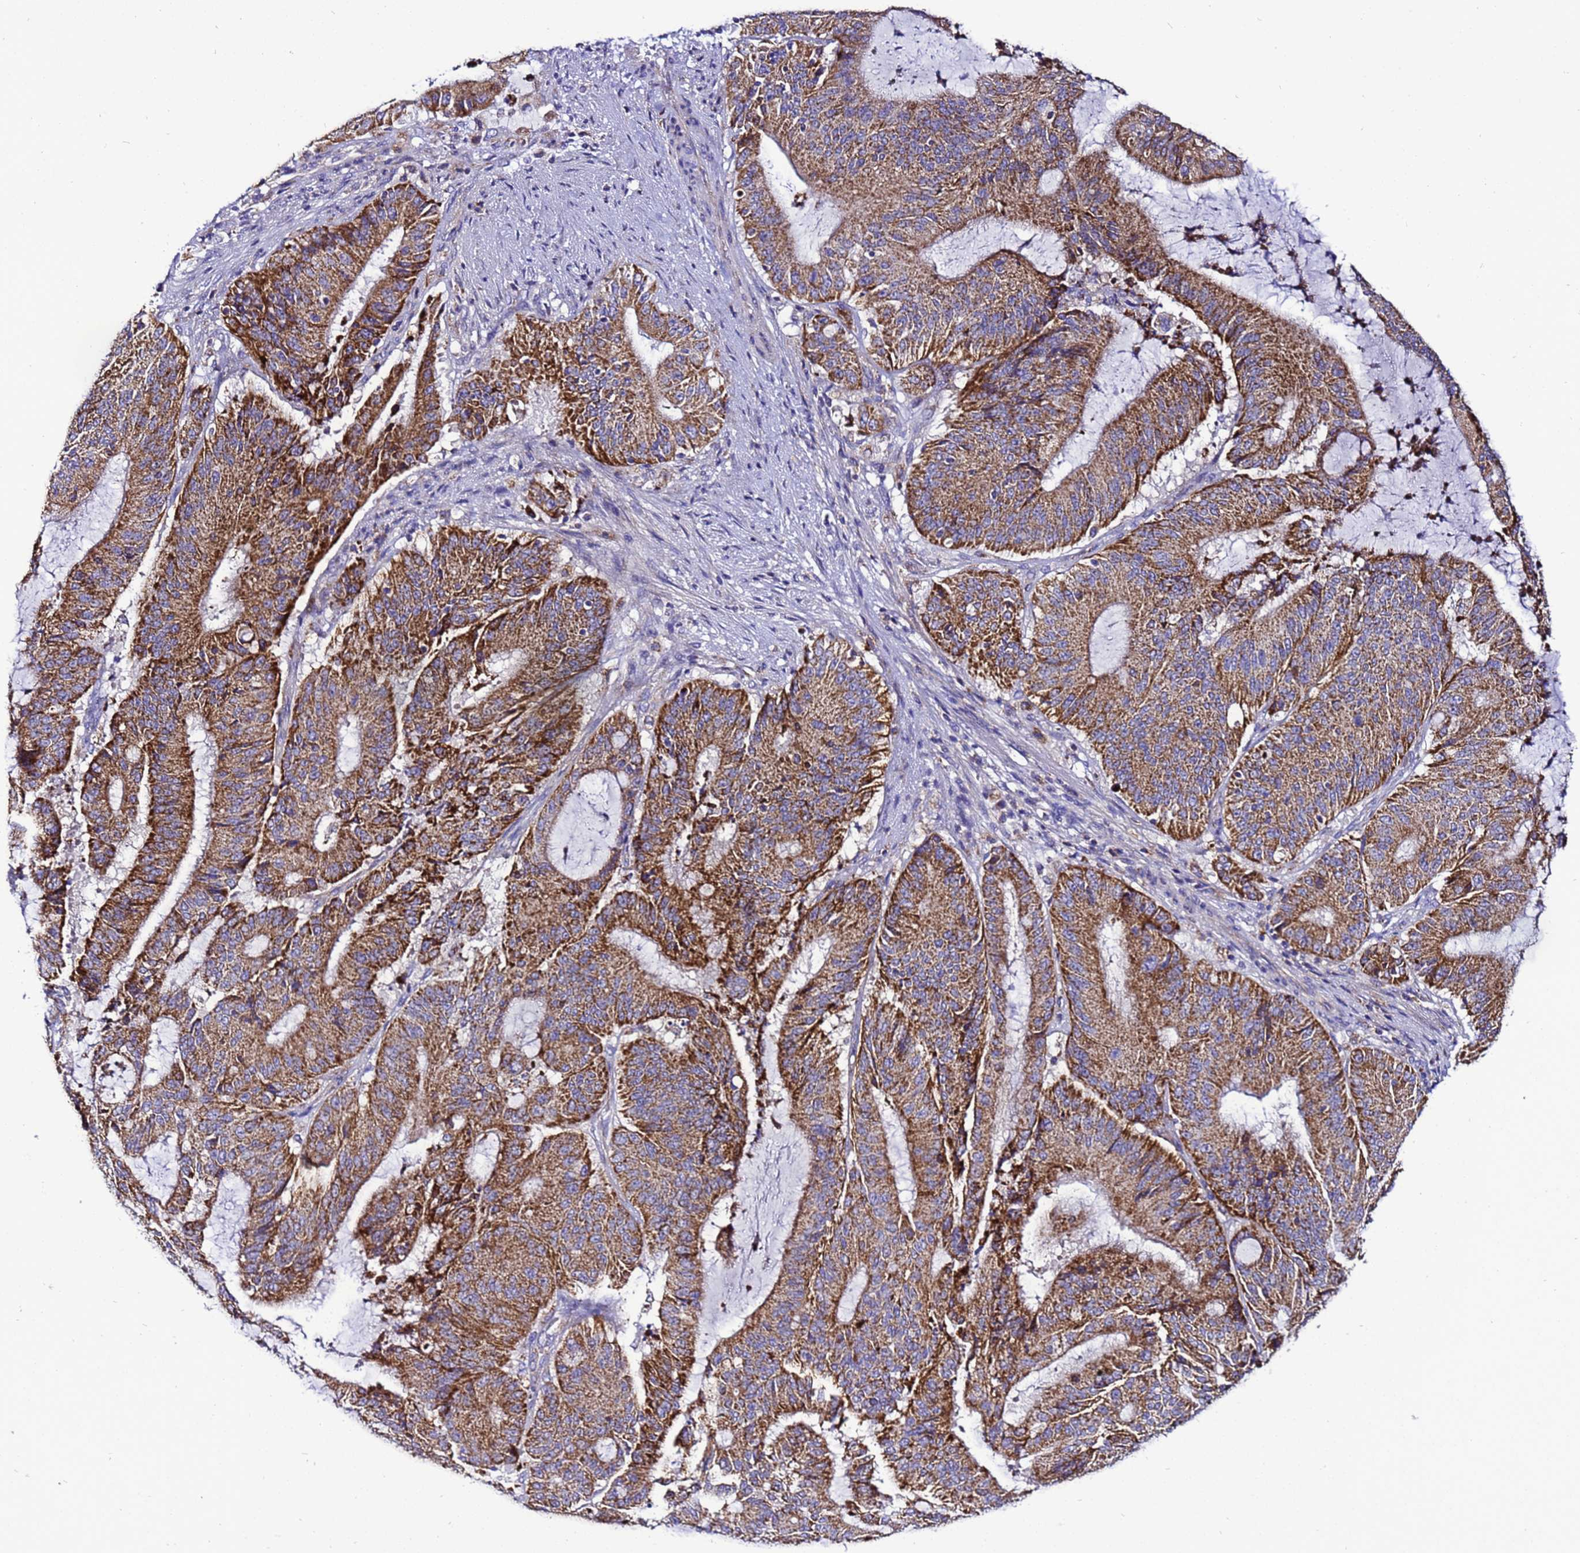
{"staining": {"intensity": "strong", "quantity": ">75%", "location": "cytoplasmic/membranous"}, "tissue": "liver cancer", "cell_type": "Tumor cells", "image_type": "cancer", "snomed": [{"axis": "morphology", "description": "Normal tissue, NOS"}, {"axis": "morphology", "description": "Cholangiocarcinoma"}, {"axis": "topography", "description": "Liver"}, {"axis": "topography", "description": "Peripheral nerve tissue"}], "caption": "Protein staining reveals strong cytoplasmic/membranous staining in approximately >75% of tumor cells in cholangiocarcinoma (liver).", "gene": "HIGD2A", "patient": {"sex": "female", "age": 73}}